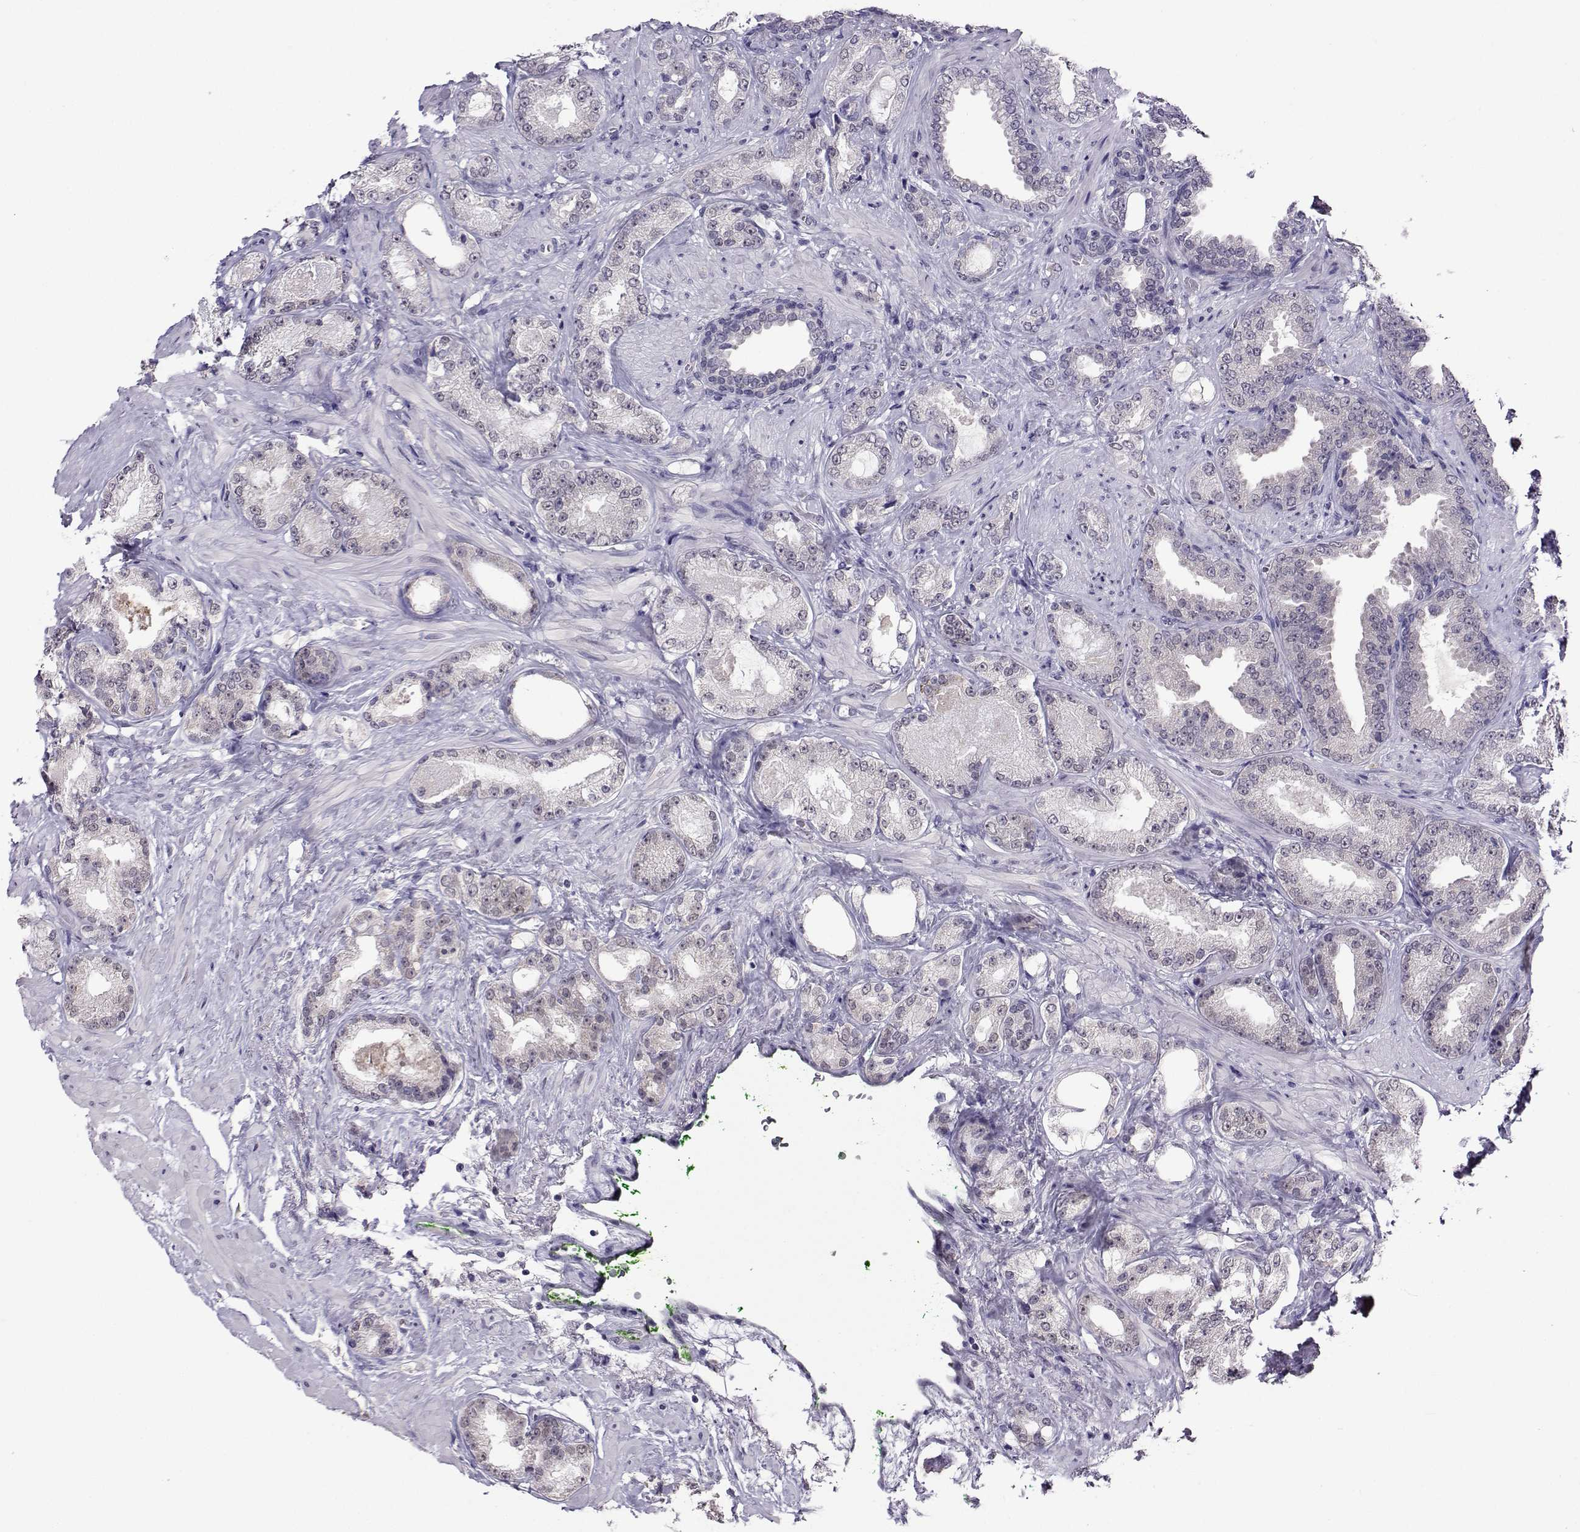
{"staining": {"intensity": "negative", "quantity": "none", "location": "none"}, "tissue": "prostate cancer", "cell_type": "Tumor cells", "image_type": "cancer", "snomed": [{"axis": "morphology", "description": "Adenocarcinoma, Low grade"}, {"axis": "topography", "description": "Prostate"}], "caption": "The immunohistochemistry histopathology image has no significant expression in tumor cells of prostate cancer tissue. (Brightfield microscopy of DAB immunohistochemistry (IHC) at high magnification).", "gene": "DDX20", "patient": {"sex": "male", "age": 68}}